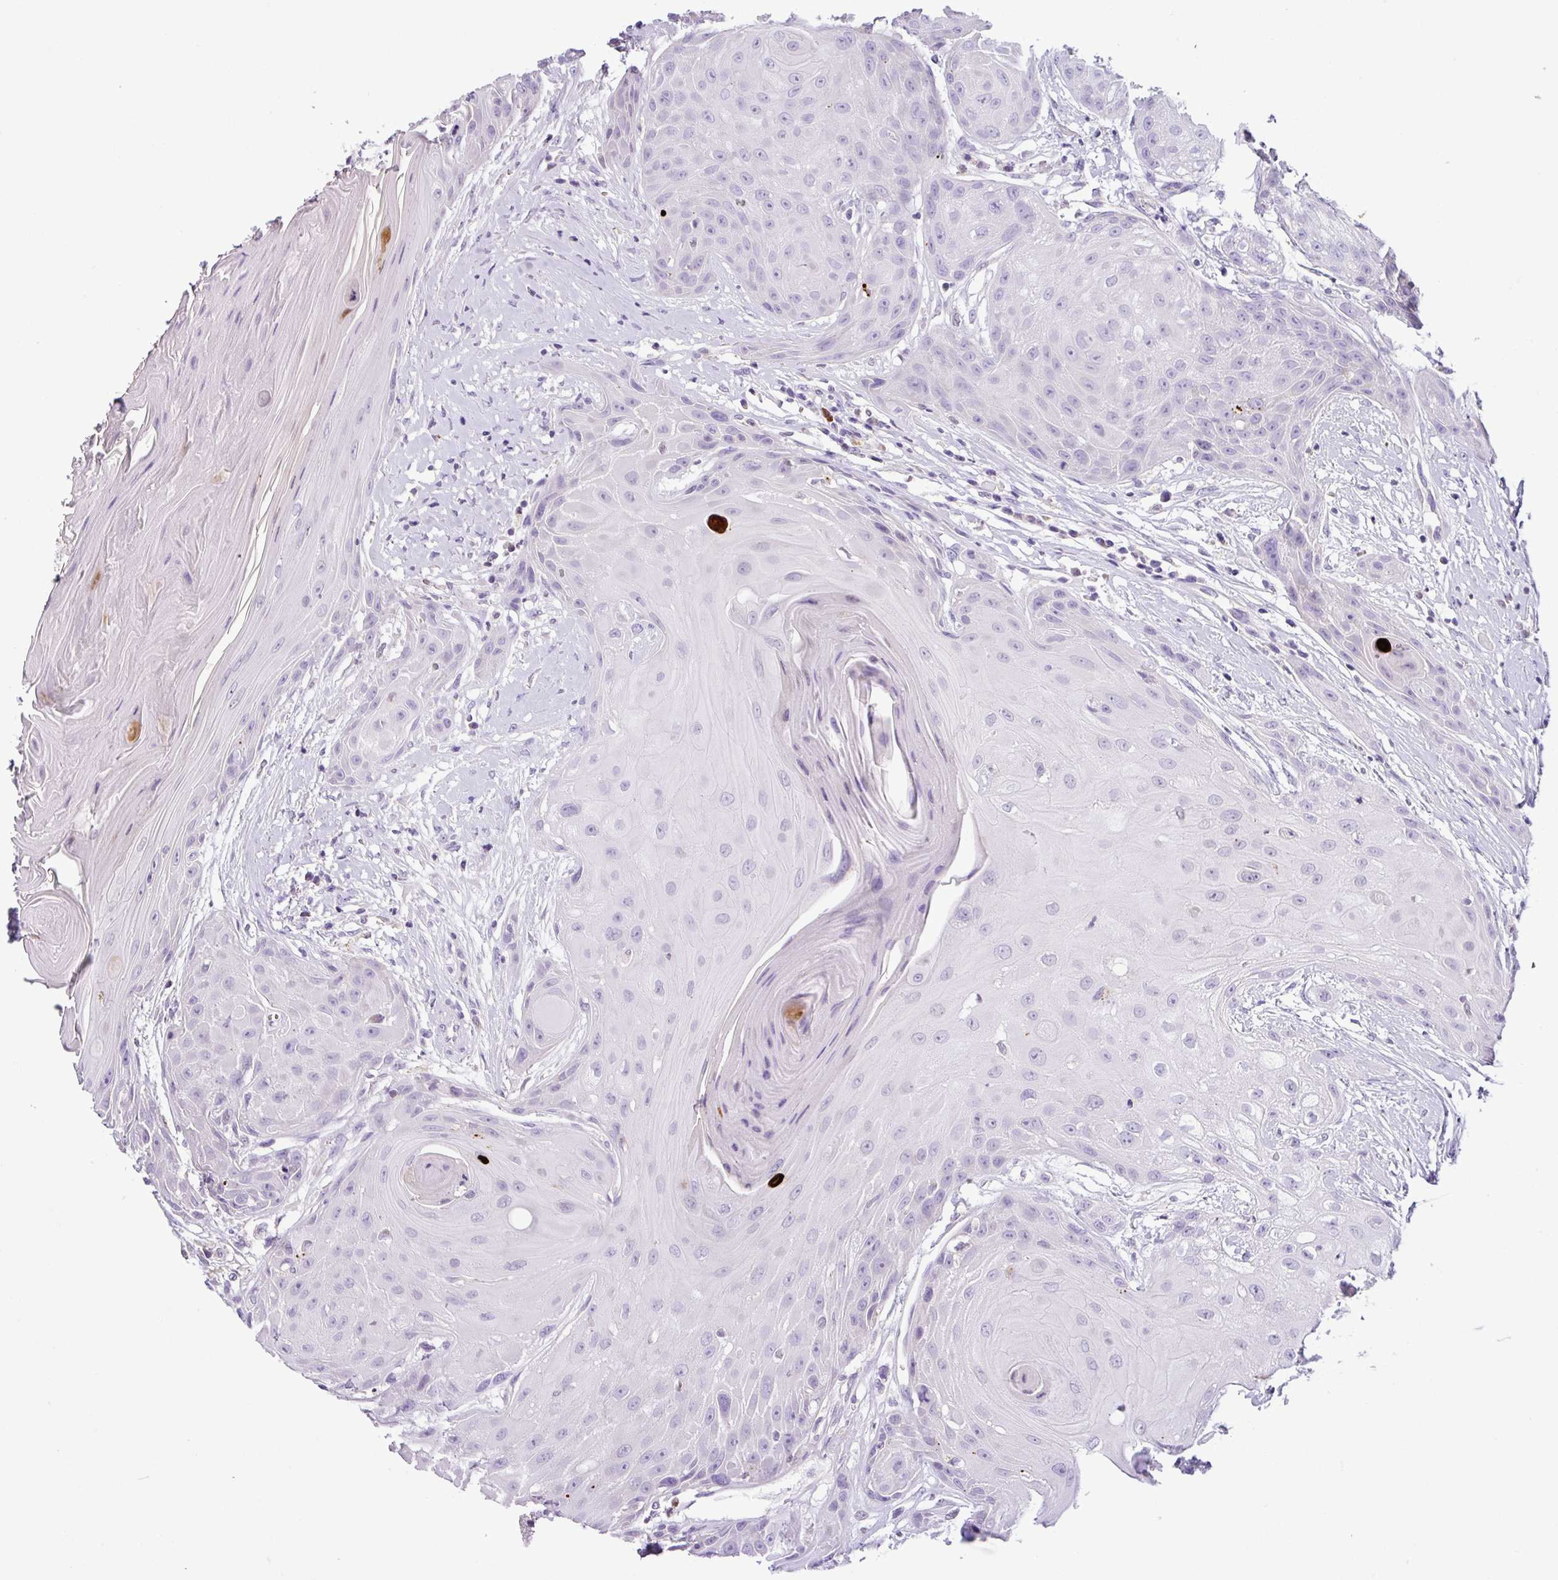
{"staining": {"intensity": "negative", "quantity": "none", "location": "none"}, "tissue": "head and neck cancer", "cell_type": "Tumor cells", "image_type": "cancer", "snomed": [{"axis": "morphology", "description": "Squamous cell carcinoma, NOS"}, {"axis": "topography", "description": "Head-Neck"}], "caption": "Immunohistochemistry of human head and neck cancer demonstrates no staining in tumor cells.", "gene": "HMCN2", "patient": {"sex": "female", "age": 73}}